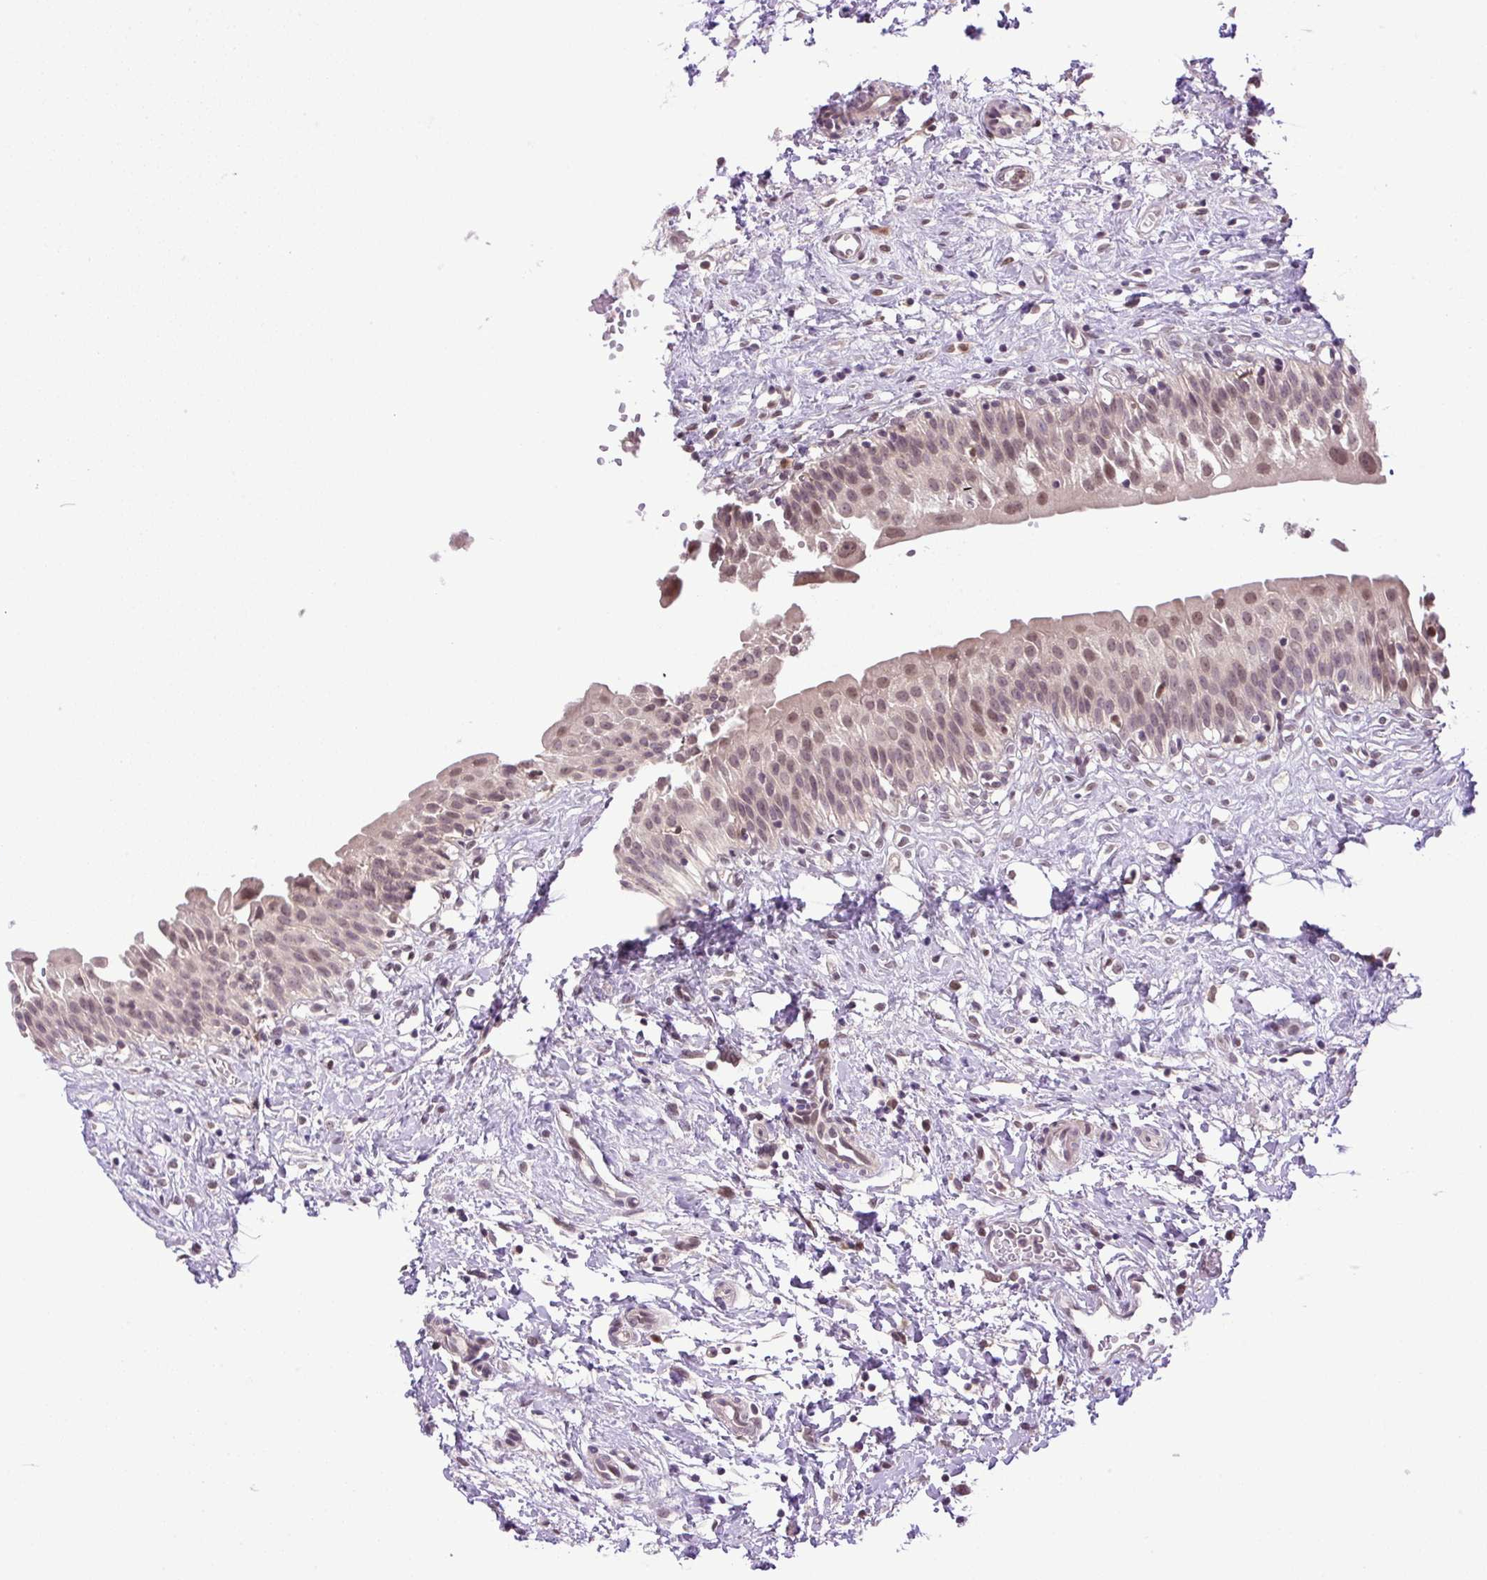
{"staining": {"intensity": "moderate", "quantity": ">75%", "location": "nuclear"}, "tissue": "urinary bladder", "cell_type": "Urothelial cells", "image_type": "normal", "snomed": [{"axis": "morphology", "description": "Normal tissue, NOS"}, {"axis": "topography", "description": "Urinary bladder"}], "caption": "A micrograph of human urinary bladder stained for a protein exhibits moderate nuclear brown staining in urothelial cells.", "gene": "KPNA1", "patient": {"sex": "male", "age": 51}}